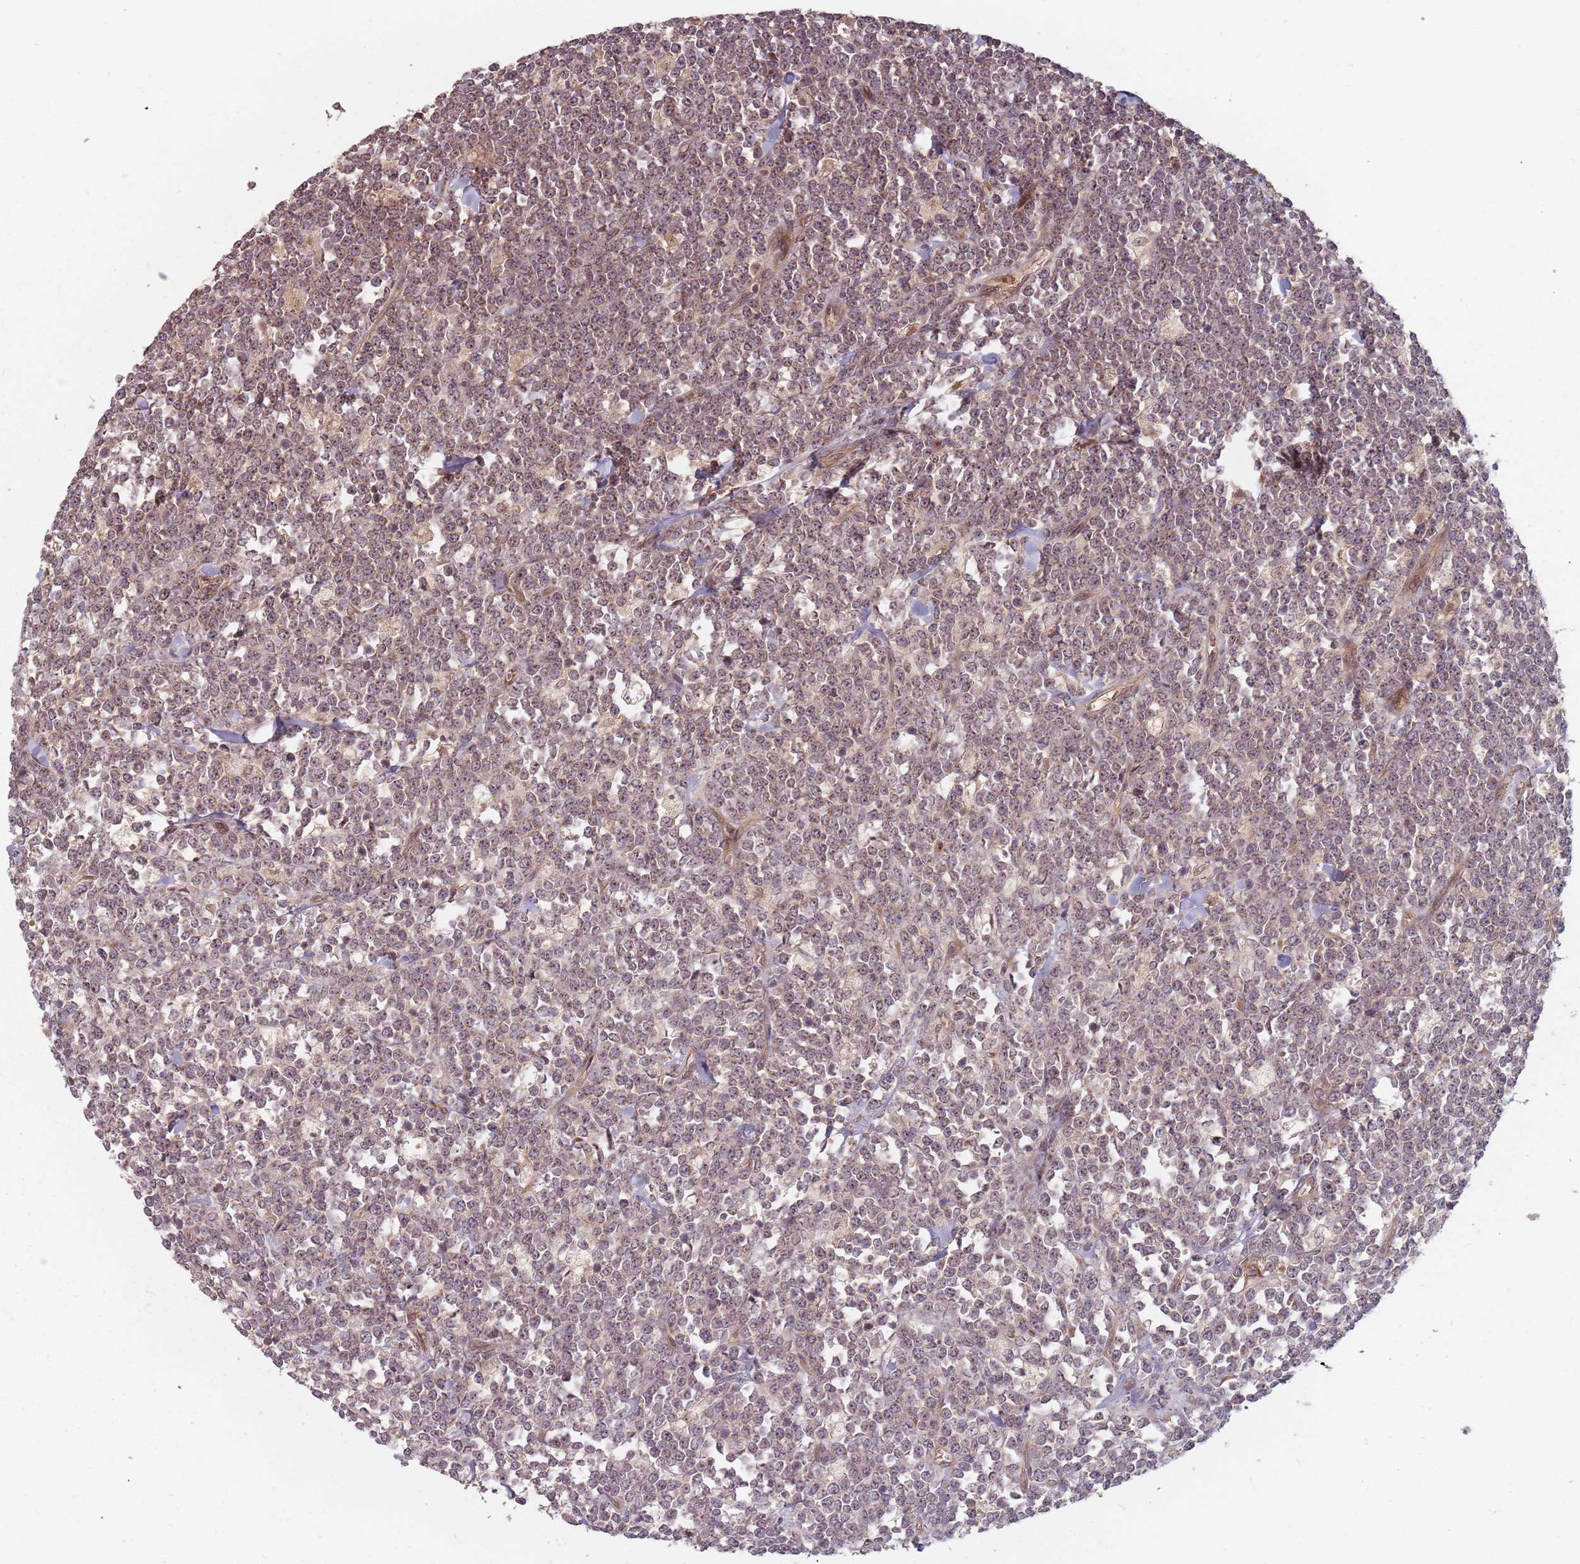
{"staining": {"intensity": "weak", "quantity": "25%-75%", "location": "nuclear"}, "tissue": "lymphoma", "cell_type": "Tumor cells", "image_type": "cancer", "snomed": [{"axis": "morphology", "description": "Malignant lymphoma, non-Hodgkin's type, High grade"}, {"axis": "topography", "description": "Small intestine"}], "caption": "This micrograph exhibits malignant lymphoma, non-Hodgkin's type (high-grade) stained with immunohistochemistry to label a protein in brown. The nuclear of tumor cells show weak positivity for the protein. Nuclei are counter-stained blue.", "gene": "C3orf14", "patient": {"sex": "male", "age": 8}}